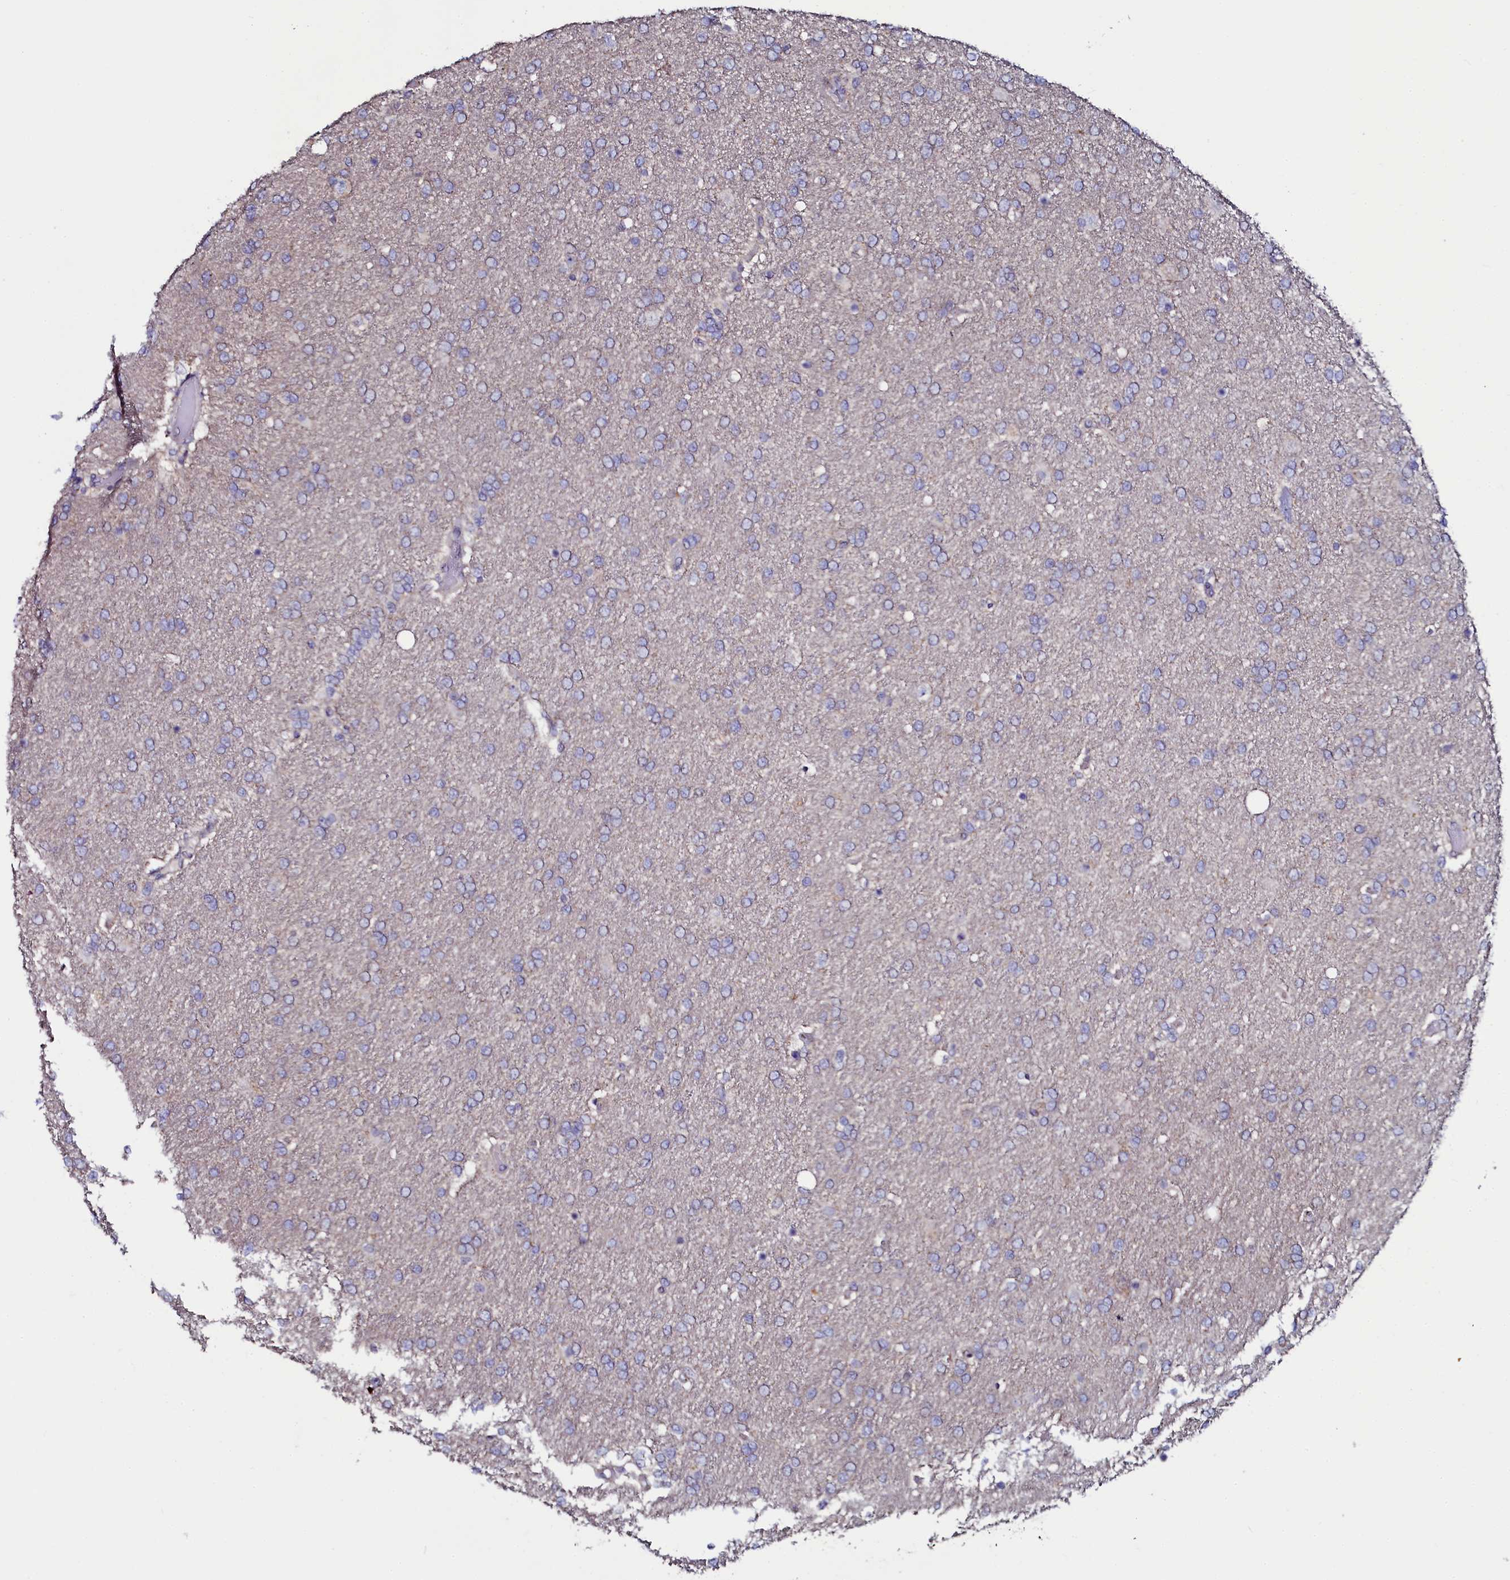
{"staining": {"intensity": "negative", "quantity": "none", "location": "none"}, "tissue": "glioma", "cell_type": "Tumor cells", "image_type": "cancer", "snomed": [{"axis": "morphology", "description": "Glioma, malignant, High grade"}, {"axis": "topography", "description": "Brain"}], "caption": "Human malignant high-grade glioma stained for a protein using immunohistochemistry exhibits no staining in tumor cells.", "gene": "USPL1", "patient": {"sex": "male", "age": 72}}